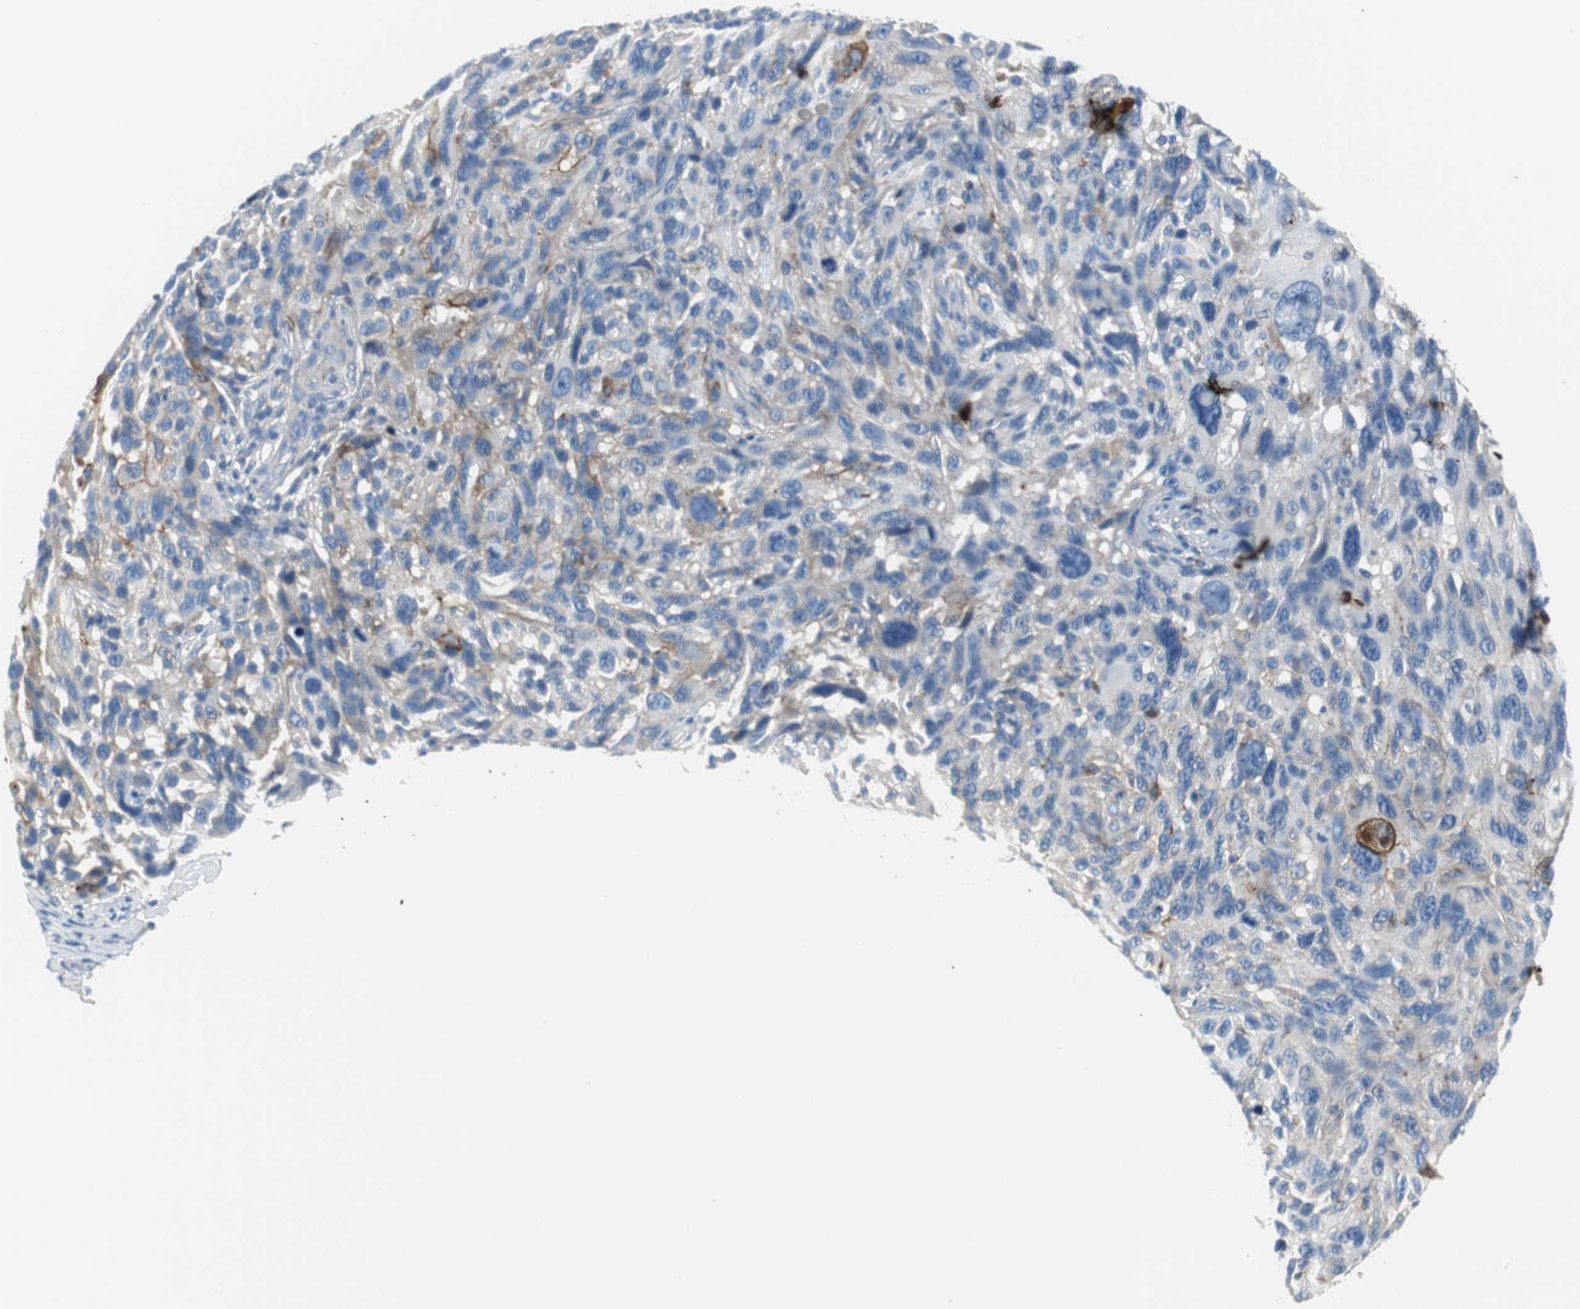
{"staining": {"intensity": "weak", "quantity": "<25%", "location": "cytoplasmic/membranous"}, "tissue": "melanoma", "cell_type": "Tumor cells", "image_type": "cancer", "snomed": [{"axis": "morphology", "description": "Malignant melanoma, NOS"}, {"axis": "topography", "description": "Skin"}], "caption": "A photomicrograph of human malignant melanoma is negative for staining in tumor cells.", "gene": "APCS", "patient": {"sex": "male", "age": 53}}